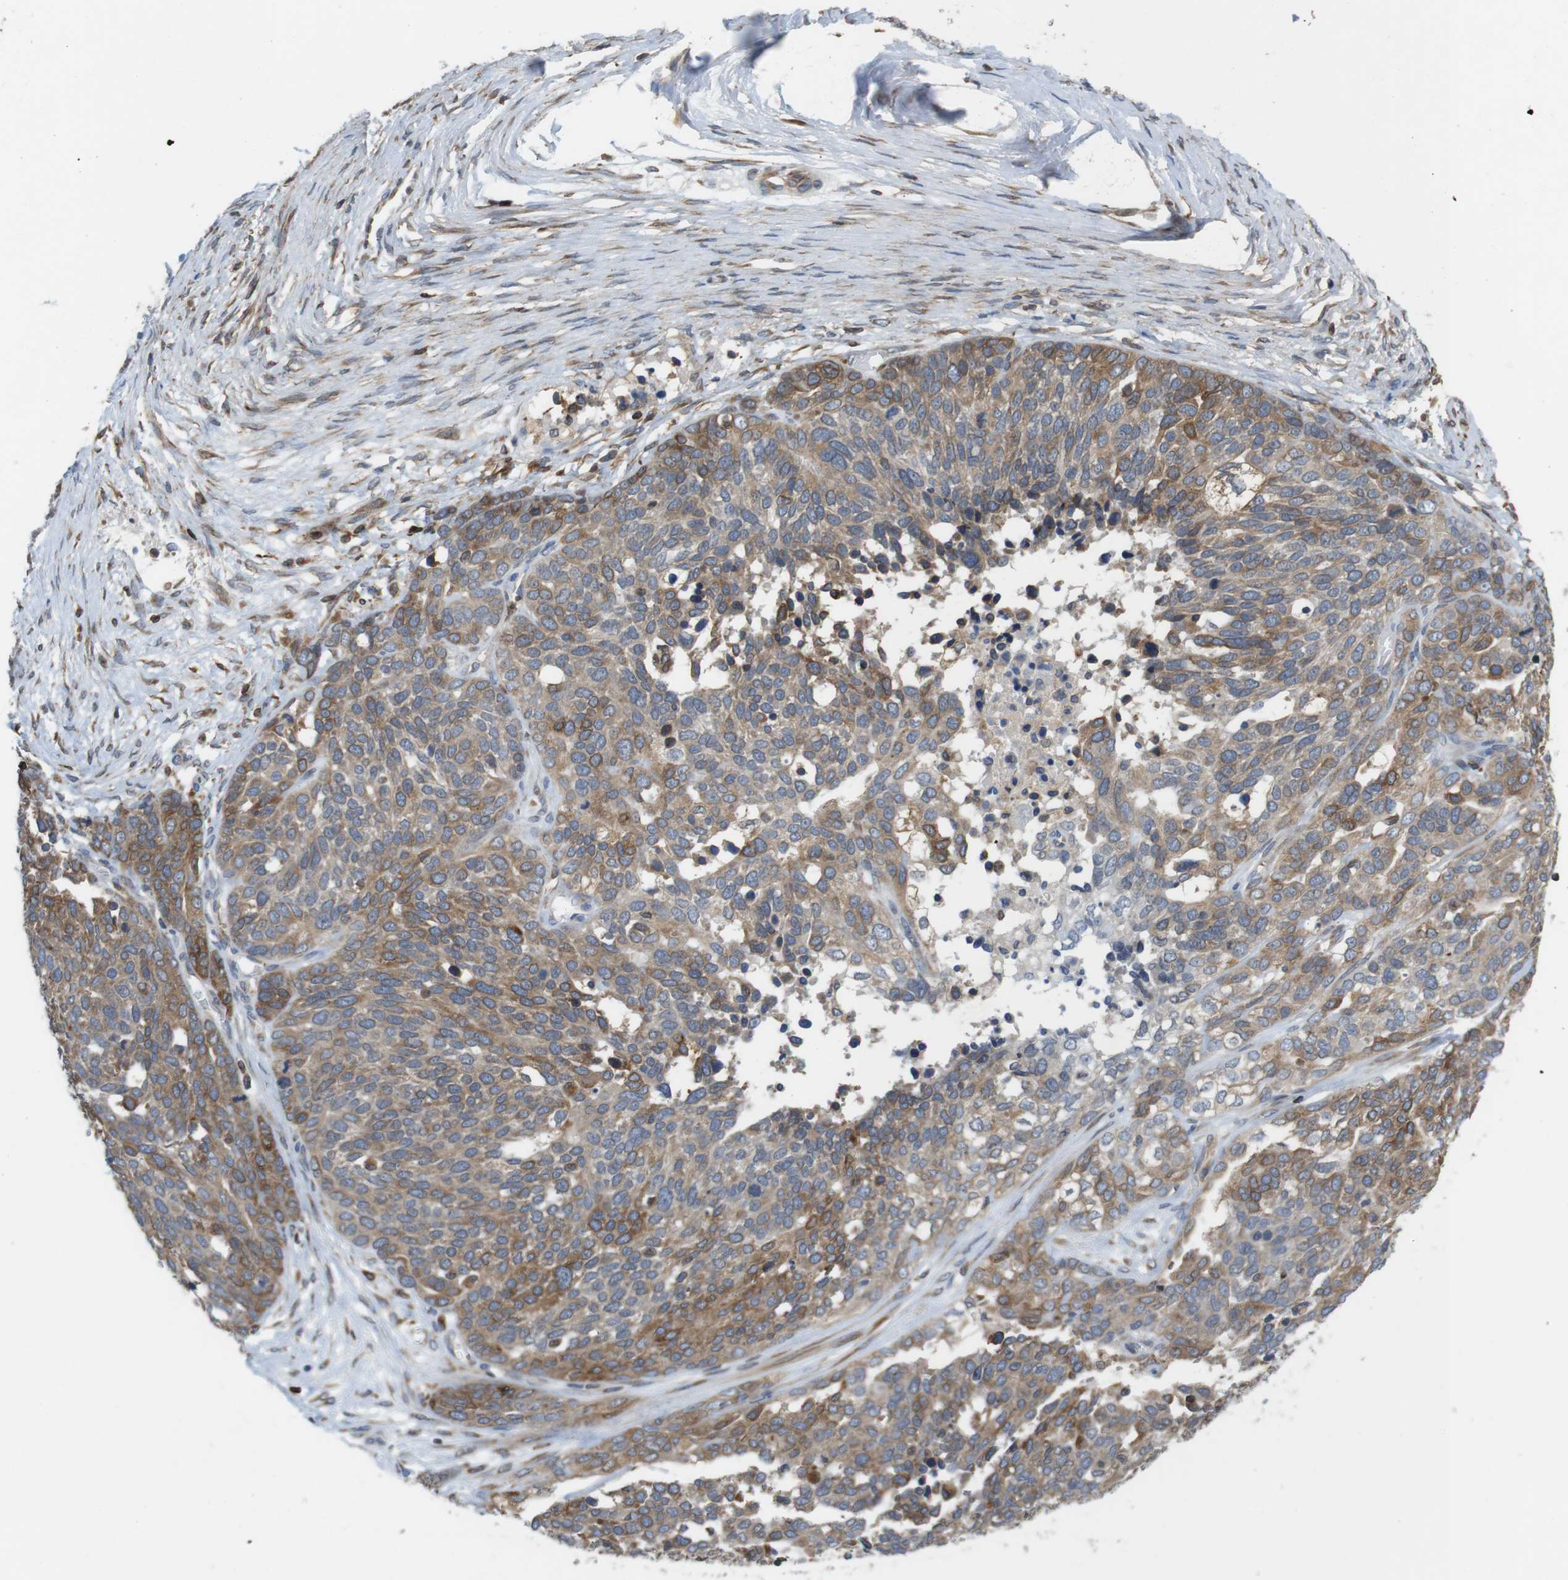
{"staining": {"intensity": "moderate", "quantity": ">75%", "location": "cytoplasmic/membranous"}, "tissue": "ovarian cancer", "cell_type": "Tumor cells", "image_type": "cancer", "snomed": [{"axis": "morphology", "description": "Cystadenocarcinoma, serous, NOS"}, {"axis": "topography", "description": "Ovary"}], "caption": "Ovarian cancer (serous cystadenocarcinoma) tissue shows moderate cytoplasmic/membranous positivity in approximately >75% of tumor cells The staining was performed using DAB (3,3'-diaminobenzidine), with brown indicating positive protein expression. Nuclei are stained blue with hematoxylin.", "gene": "ARL6IP5", "patient": {"sex": "female", "age": 44}}